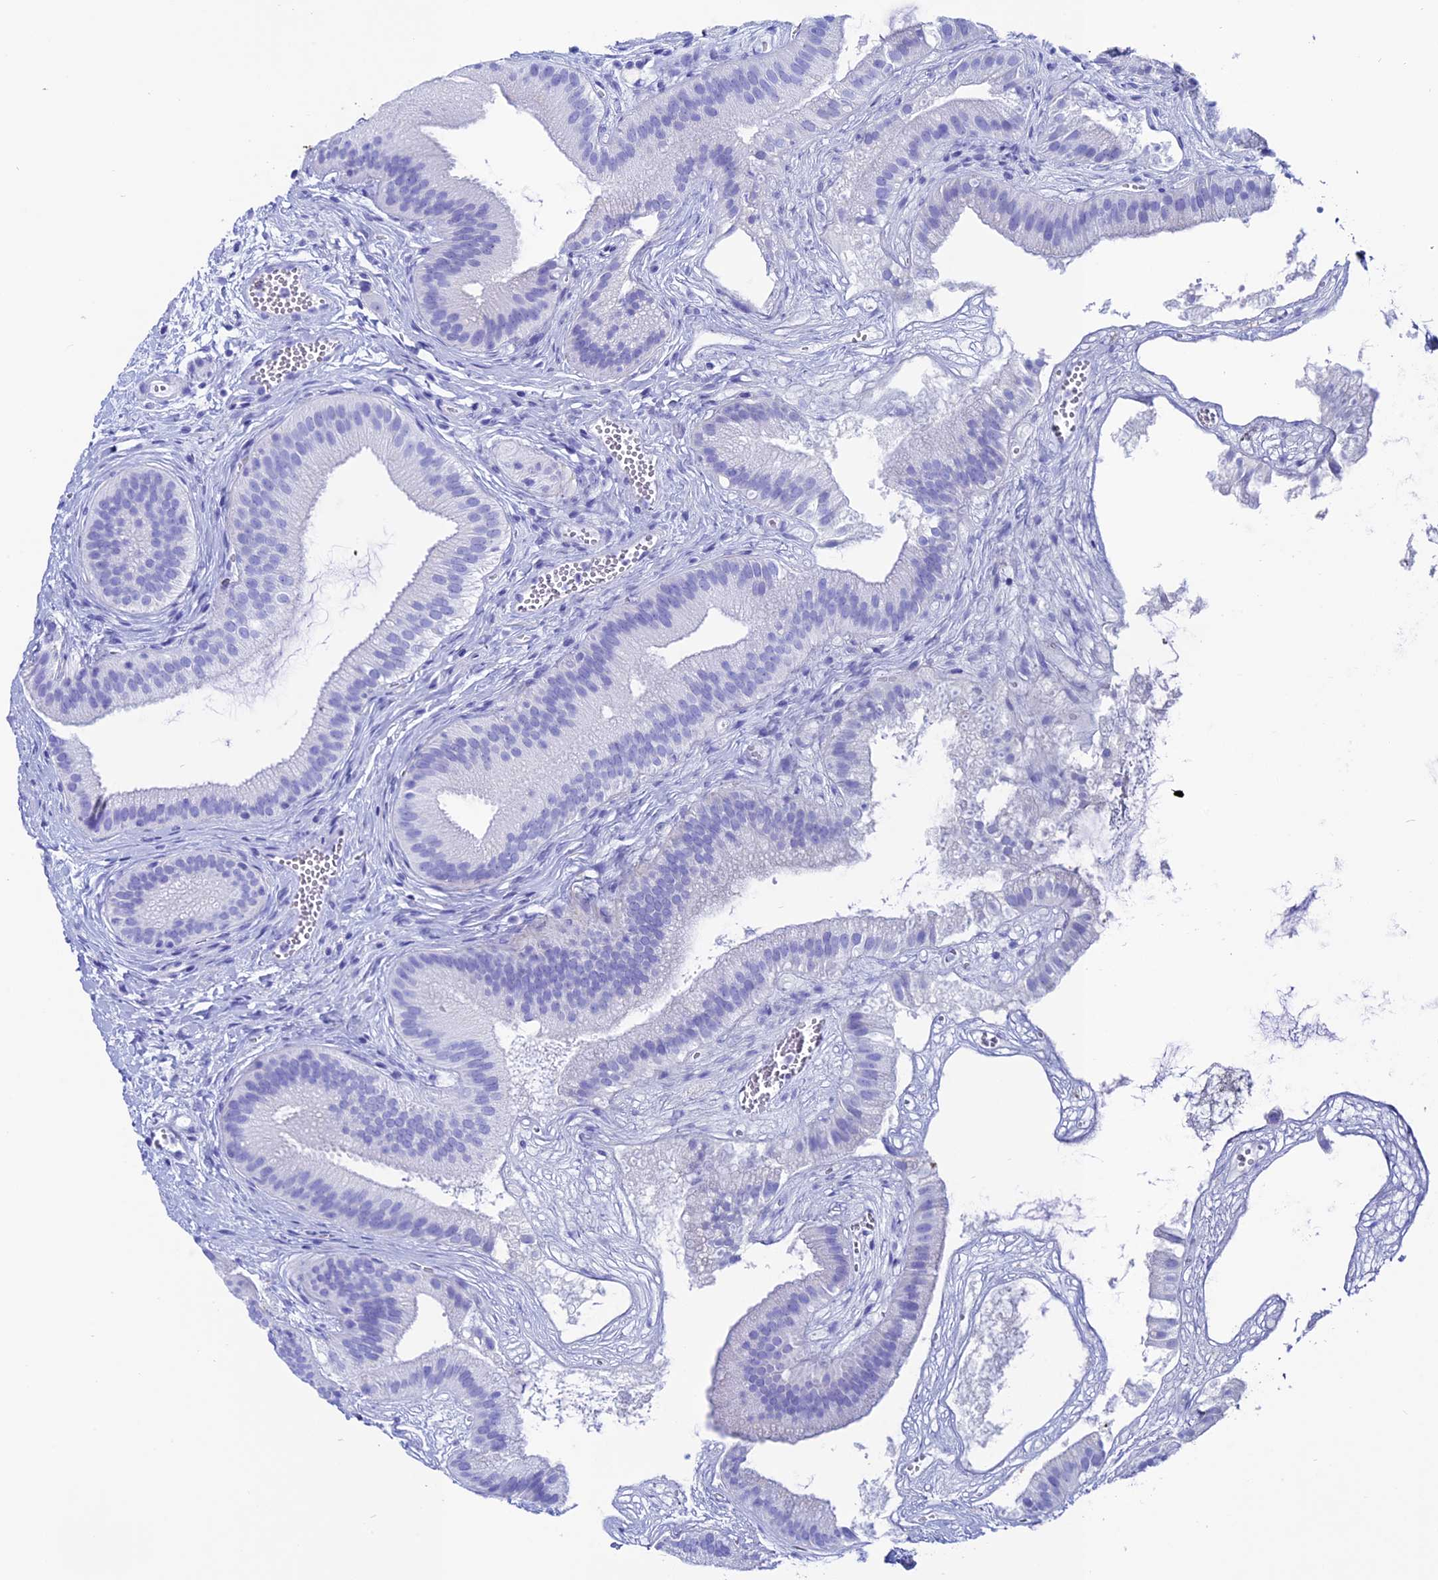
{"staining": {"intensity": "negative", "quantity": "none", "location": "none"}, "tissue": "gallbladder", "cell_type": "Glandular cells", "image_type": "normal", "snomed": [{"axis": "morphology", "description": "Normal tissue, NOS"}, {"axis": "topography", "description": "Gallbladder"}], "caption": "Human gallbladder stained for a protein using immunohistochemistry (IHC) exhibits no staining in glandular cells.", "gene": "ANKRD29", "patient": {"sex": "female", "age": 54}}